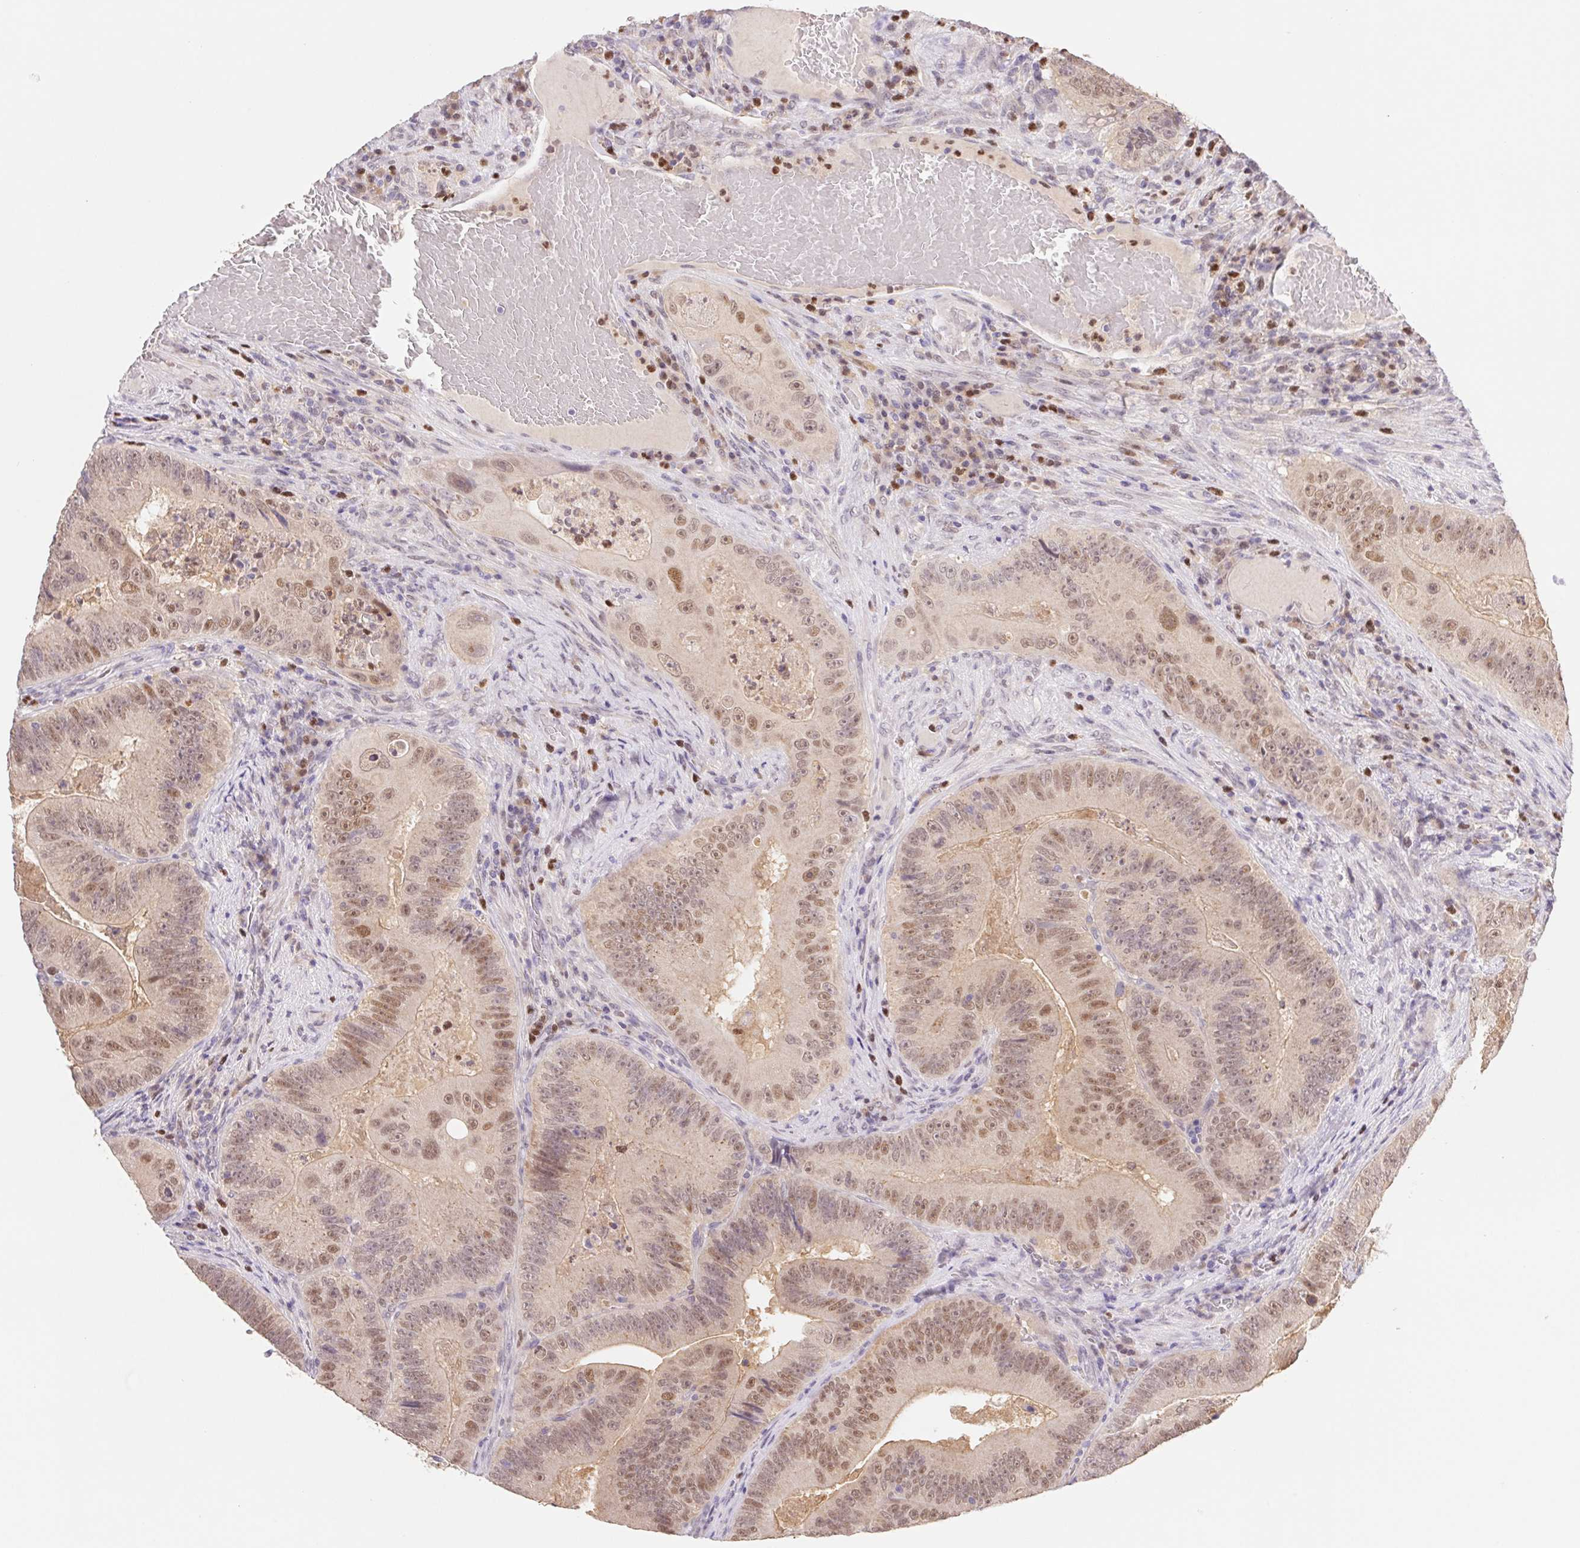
{"staining": {"intensity": "moderate", "quantity": "25%-75%", "location": "nuclear"}, "tissue": "colorectal cancer", "cell_type": "Tumor cells", "image_type": "cancer", "snomed": [{"axis": "morphology", "description": "Adenocarcinoma, NOS"}, {"axis": "topography", "description": "Colon"}], "caption": "Brown immunohistochemical staining in adenocarcinoma (colorectal) demonstrates moderate nuclear positivity in approximately 25%-75% of tumor cells.", "gene": "L3MBTL4", "patient": {"sex": "female", "age": 86}}